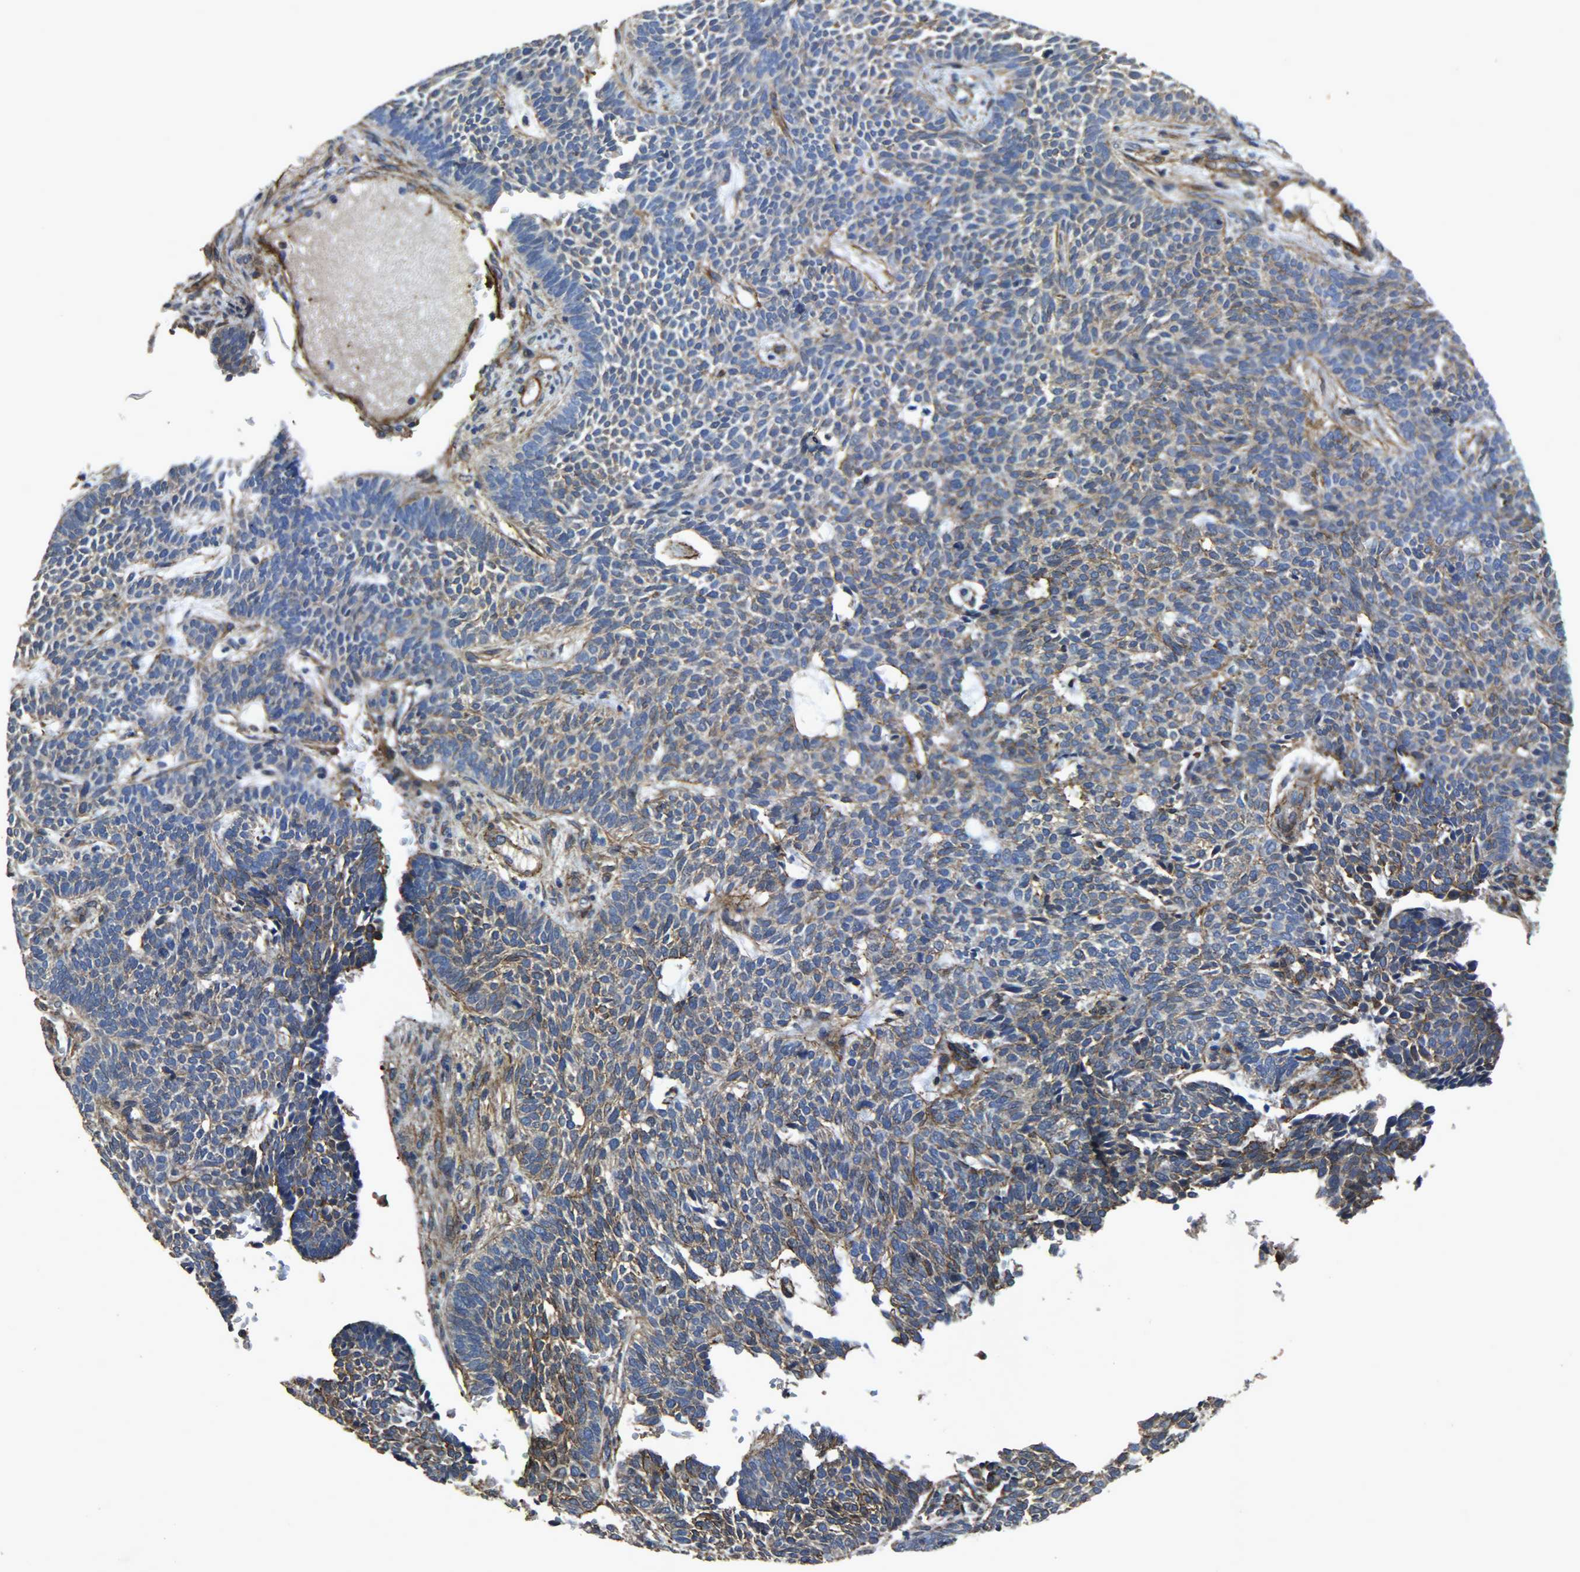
{"staining": {"intensity": "moderate", "quantity": "25%-75%", "location": "cytoplasmic/membranous"}, "tissue": "skin cancer", "cell_type": "Tumor cells", "image_type": "cancer", "snomed": [{"axis": "morphology", "description": "Normal tissue, NOS"}, {"axis": "morphology", "description": "Basal cell carcinoma"}, {"axis": "topography", "description": "Skin"}], "caption": "Skin cancer (basal cell carcinoma) stained with immunohistochemistry (IHC) exhibits moderate cytoplasmic/membranous expression in about 25%-75% of tumor cells.", "gene": "TPM4", "patient": {"sex": "male", "age": 87}}